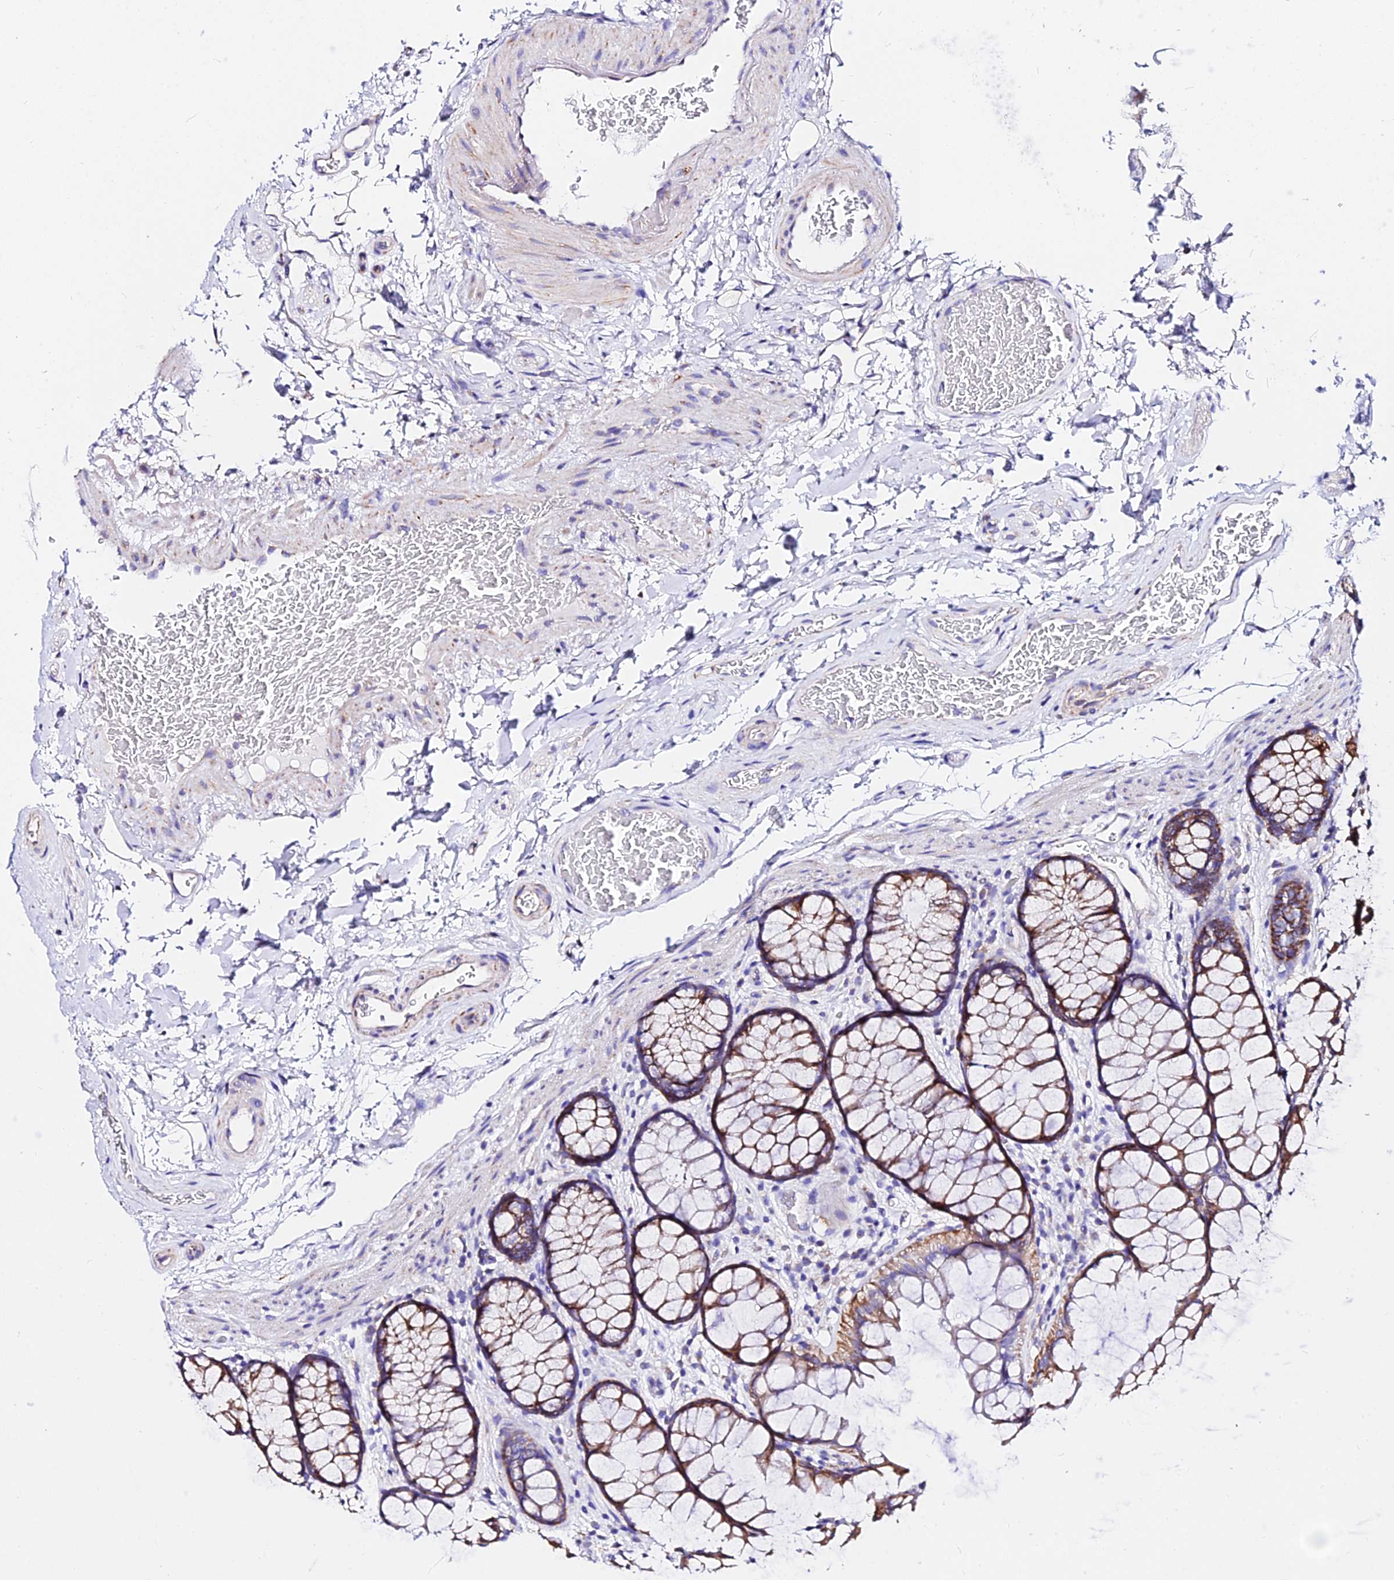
{"staining": {"intensity": "weak", "quantity": ">75%", "location": "cytoplasmic/membranous"}, "tissue": "colon", "cell_type": "Endothelial cells", "image_type": "normal", "snomed": [{"axis": "morphology", "description": "Normal tissue, NOS"}, {"axis": "topography", "description": "Colon"}], "caption": "Immunohistochemical staining of benign human colon demonstrates low levels of weak cytoplasmic/membranous staining in approximately >75% of endothelial cells.", "gene": "ZNF573", "patient": {"sex": "female", "age": 82}}